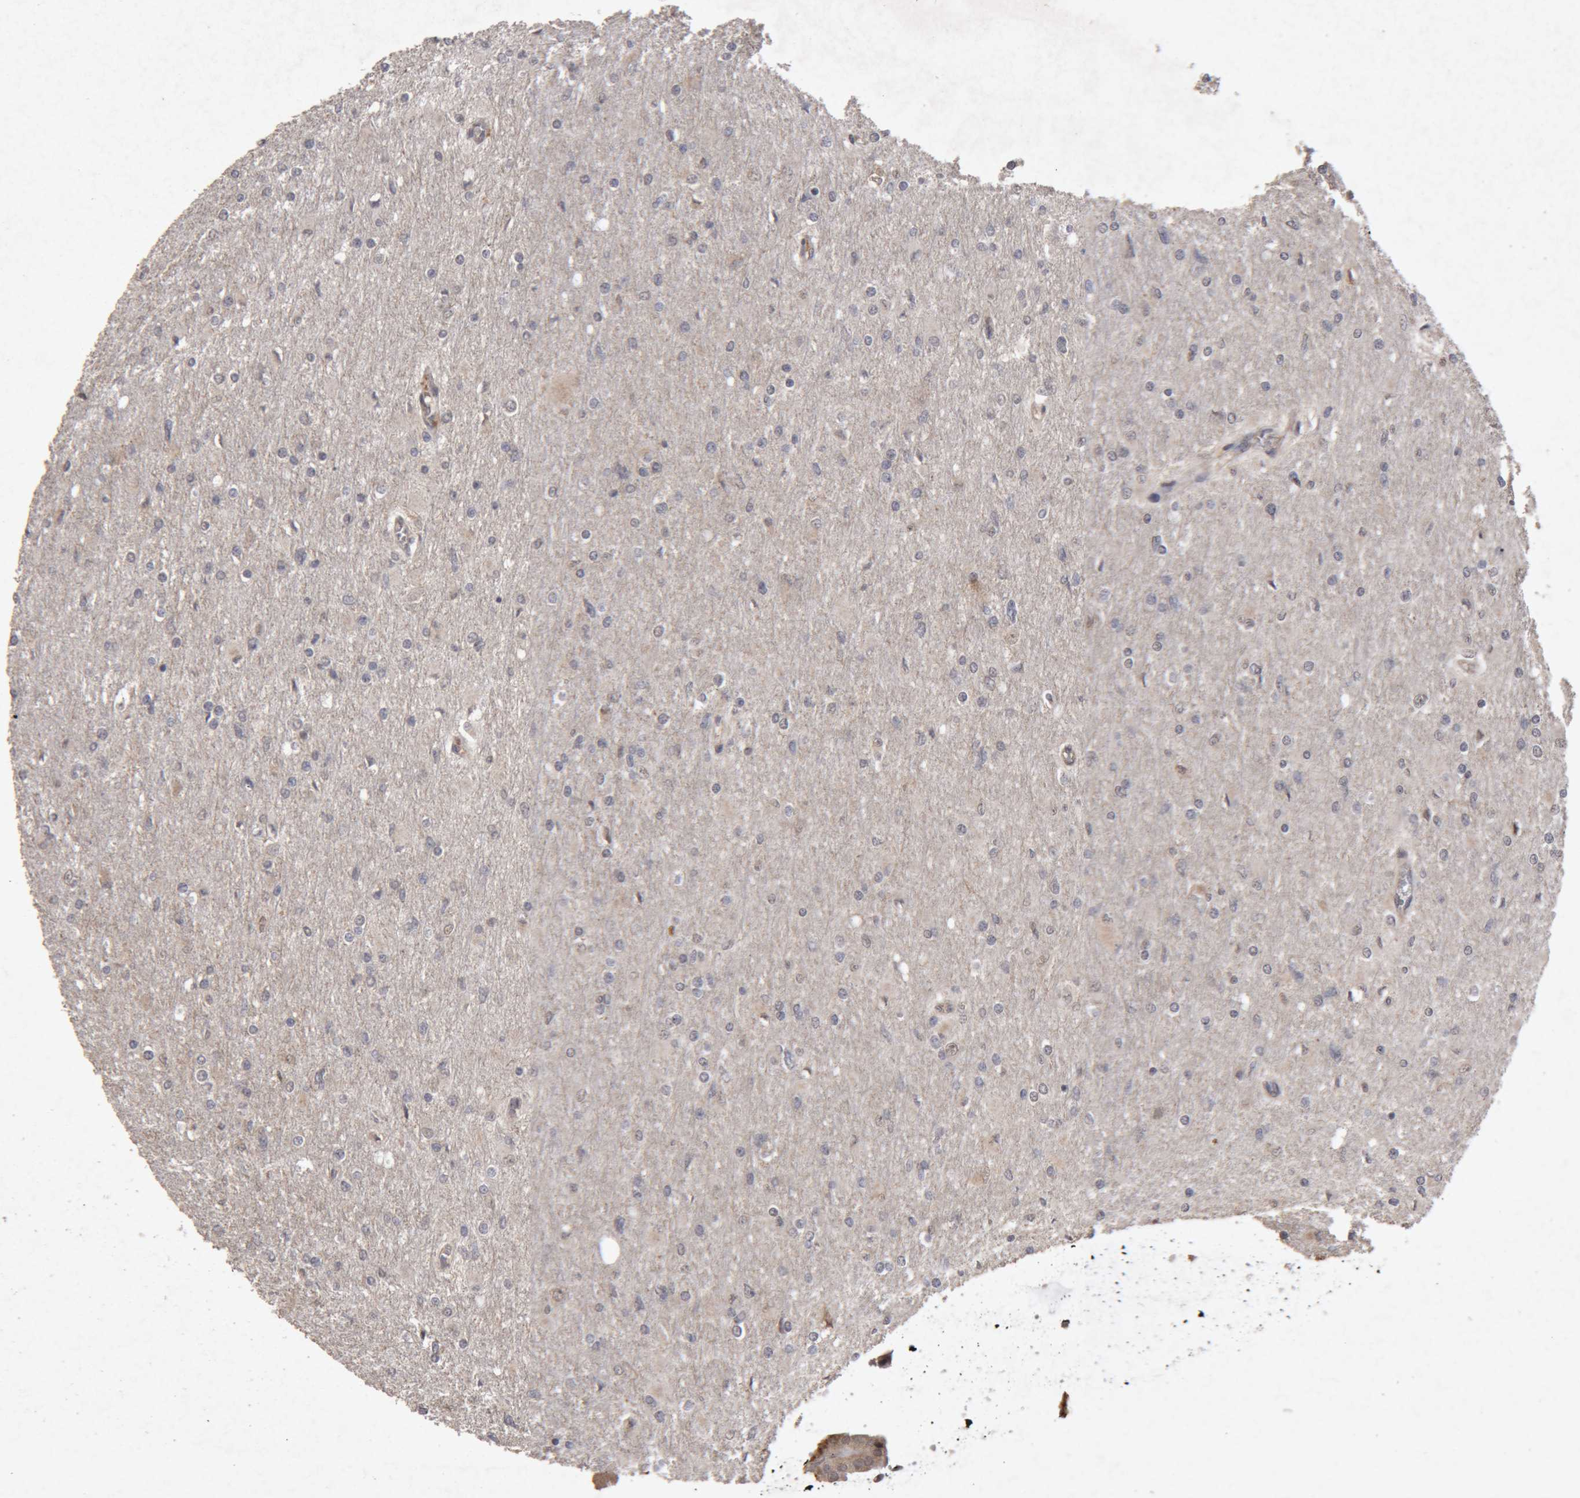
{"staining": {"intensity": "negative", "quantity": "none", "location": "none"}, "tissue": "glioma", "cell_type": "Tumor cells", "image_type": "cancer", "snomed": [{"axis": "morphology", "description": "Glioma, malignant, High grade"}, {"axis": "topography", "description": "Cerebral cortex"}], "caption": "Tumor cells show no significant protein positivity in malignant high-grade glioma.", "gene": "MEP1A", "patient": {"sex": "female", "age": 36}}